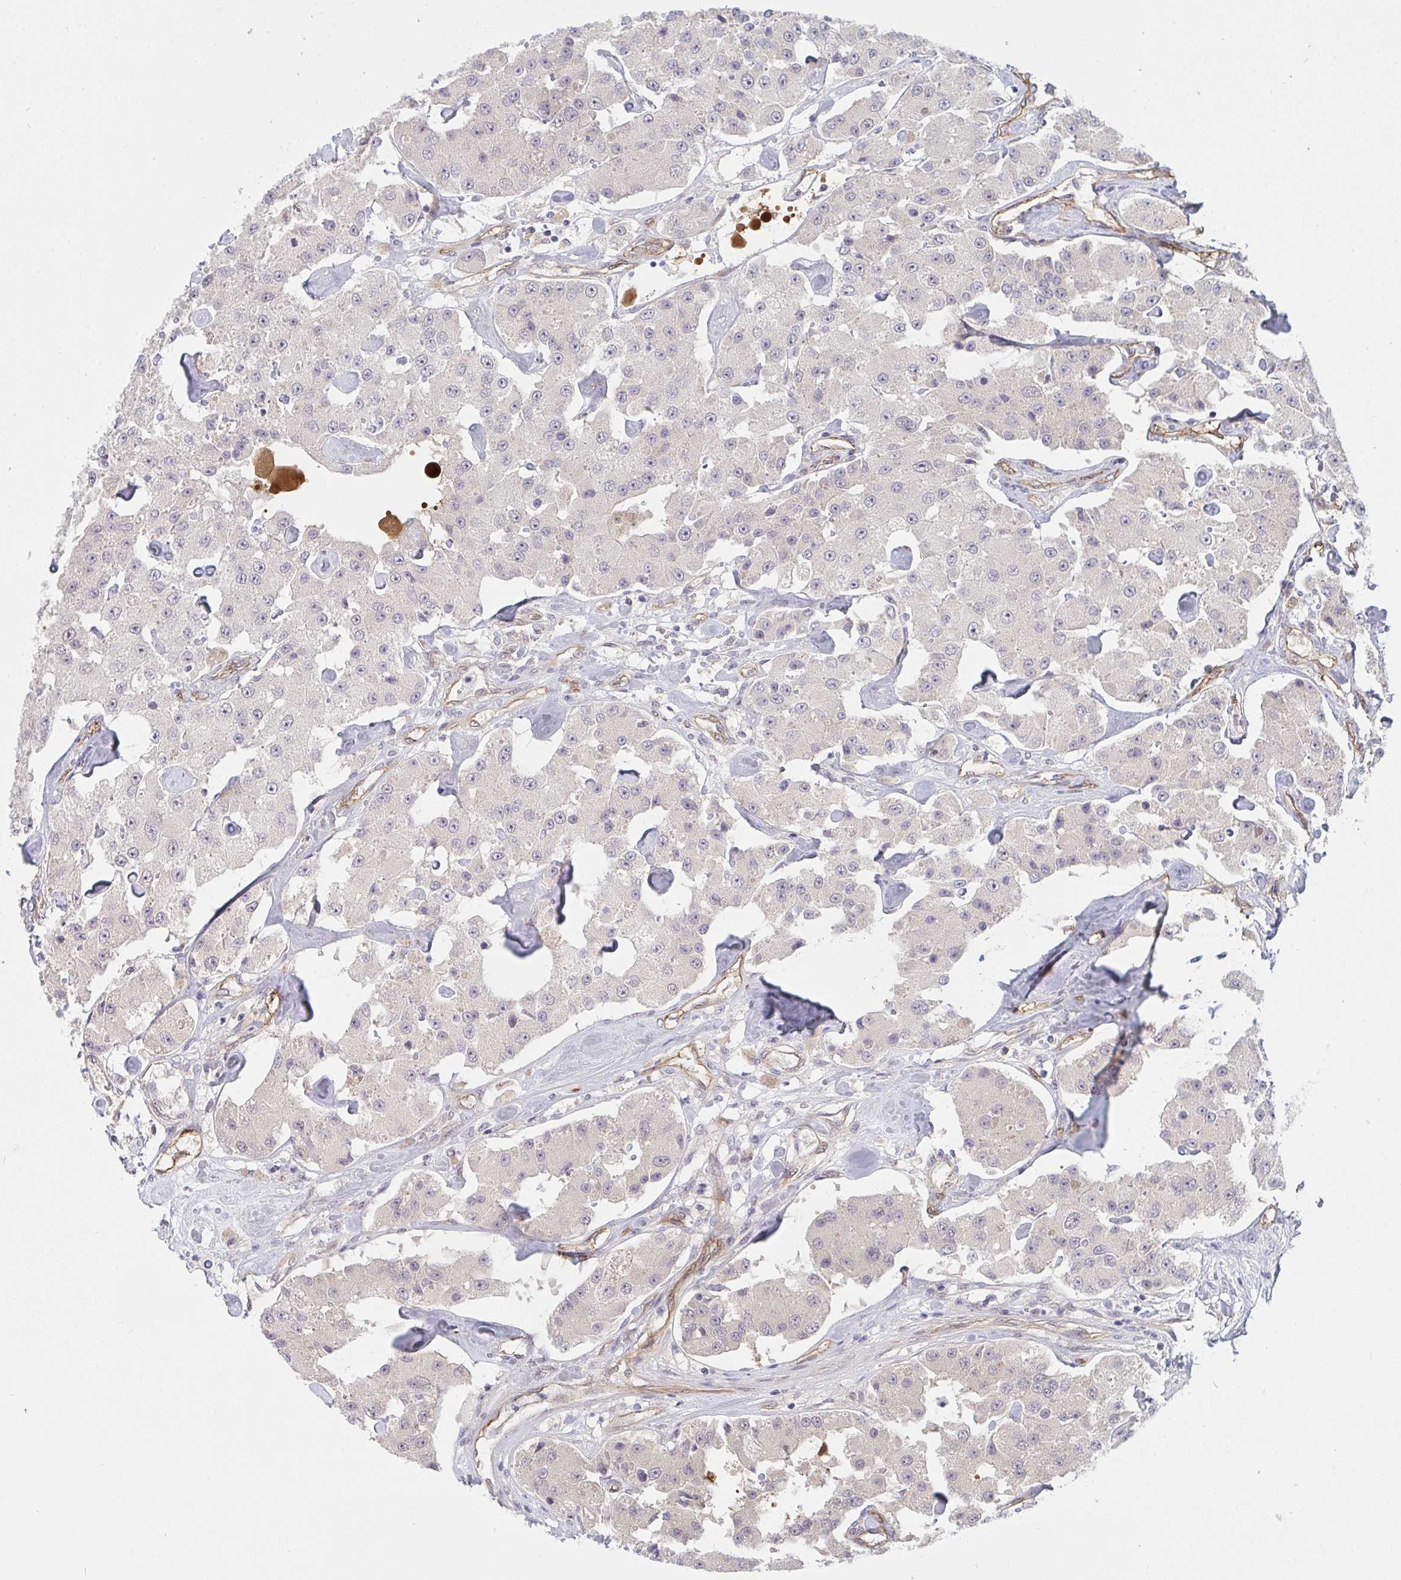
{"staining": {"intensity": "negative", "quantity": "none", "location": "none"}, "tissue": "carcinoid", "cell_type": "Tumor cells", "image_type": "cancer", "snomed": [{"axis": "morphology", "description": "Carcinoid, malignant, NOS"}, {"axis": "topography", "description": "Pancreas"}], "caption": "This is an IHC histopathology image of malignant carcinoid. There is no expression in tumor cells.", "gene": "DSCAML1", "patient": {"sex": "male", "age": 41}}